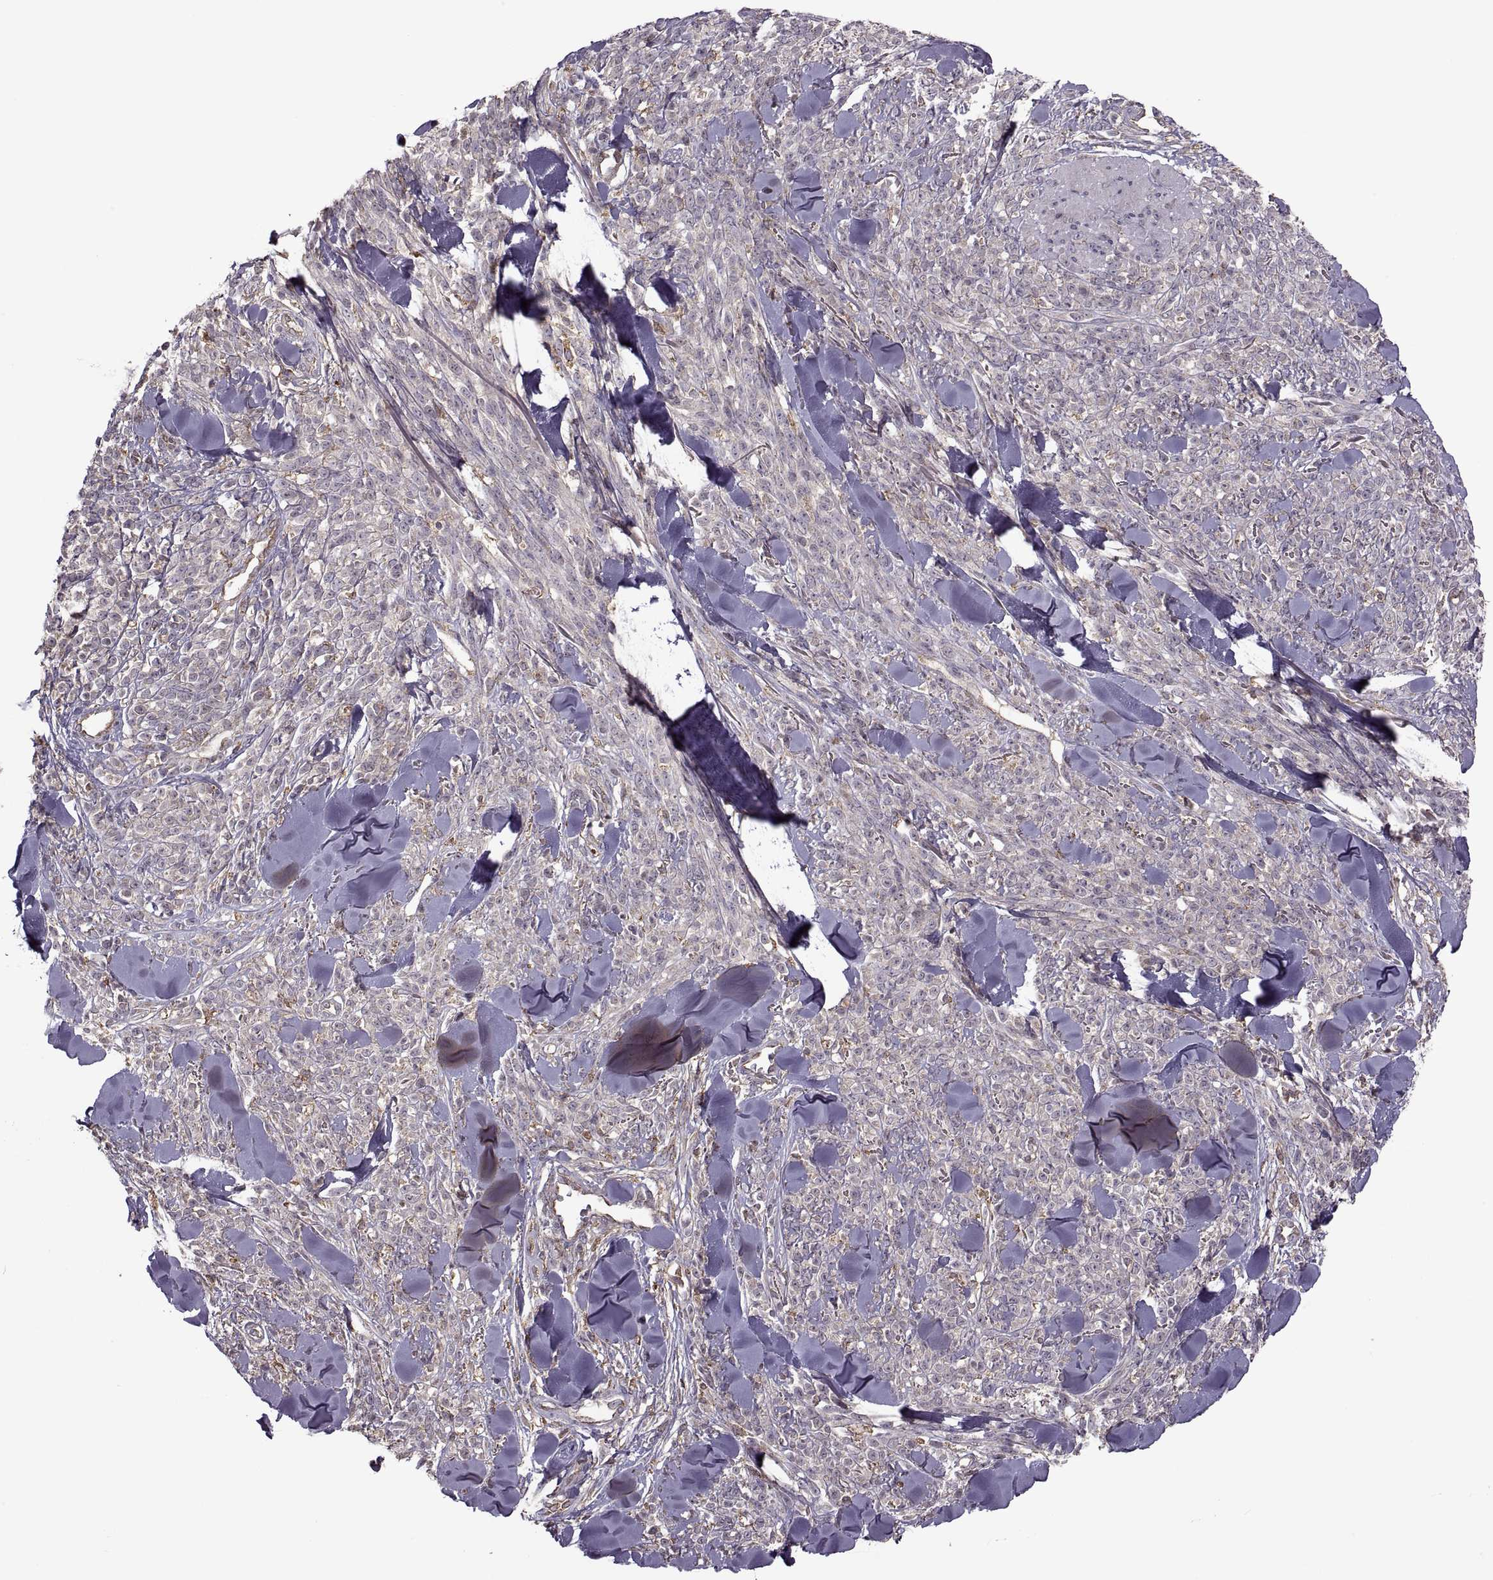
{"staining": {"intensity": "negative", "quantity": "none", "location": "none"}, "tissue": "melanoma", "cell_type": "Tumor cells", "image_type": "cancer", "snomed": [{"axis": "morphology", "description": "Malignant melanoma, NOS"}, {"axis": "topography", "description": "Skin"}, {"axis": "topography", "description": "Skin of trunk"}], "caption": "Tumor cells show no significant protein expression in malignant melanoma.", "gene": "PIERCE1", "patient": {"sex": "male", "age": 74}}